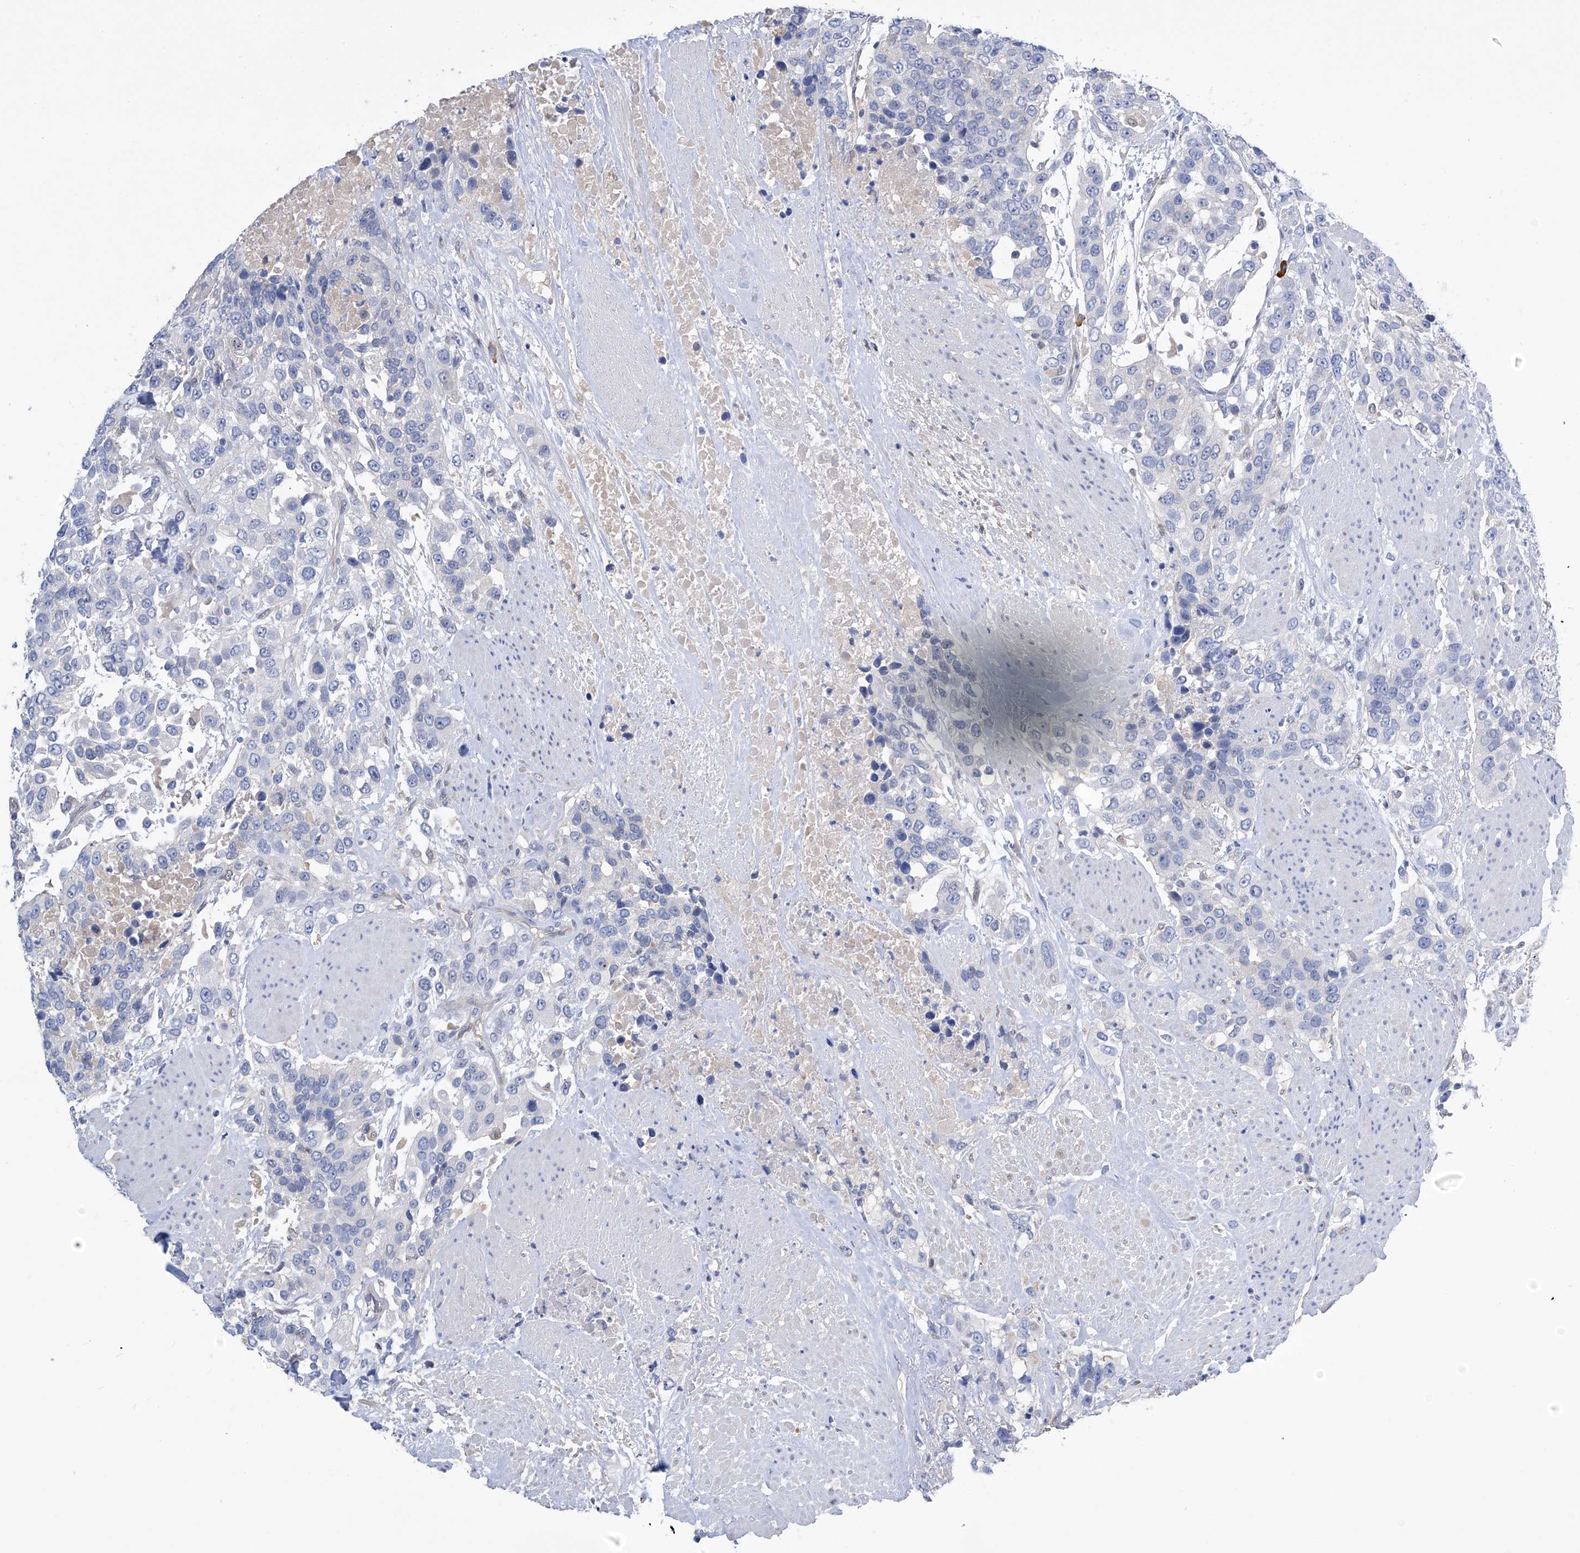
{"staining": {"intensity": "negative", "quantity": "none", "location": "none"}, "tissue": "urothelial cancer", "cell_type": "Tumor cells", "image_type": "cancer", "snomed": [{"axis": "morphology", "description": "Urothelial carcinoma, High grade"}, {"axis": "topography", "description": "Urinary bladder"}], "caption": "The photomicrograph displays no staining of tumor cells in urothelial cancer.", "gene": "PGM3", "patient": {"sex": "female", "age": 80}}